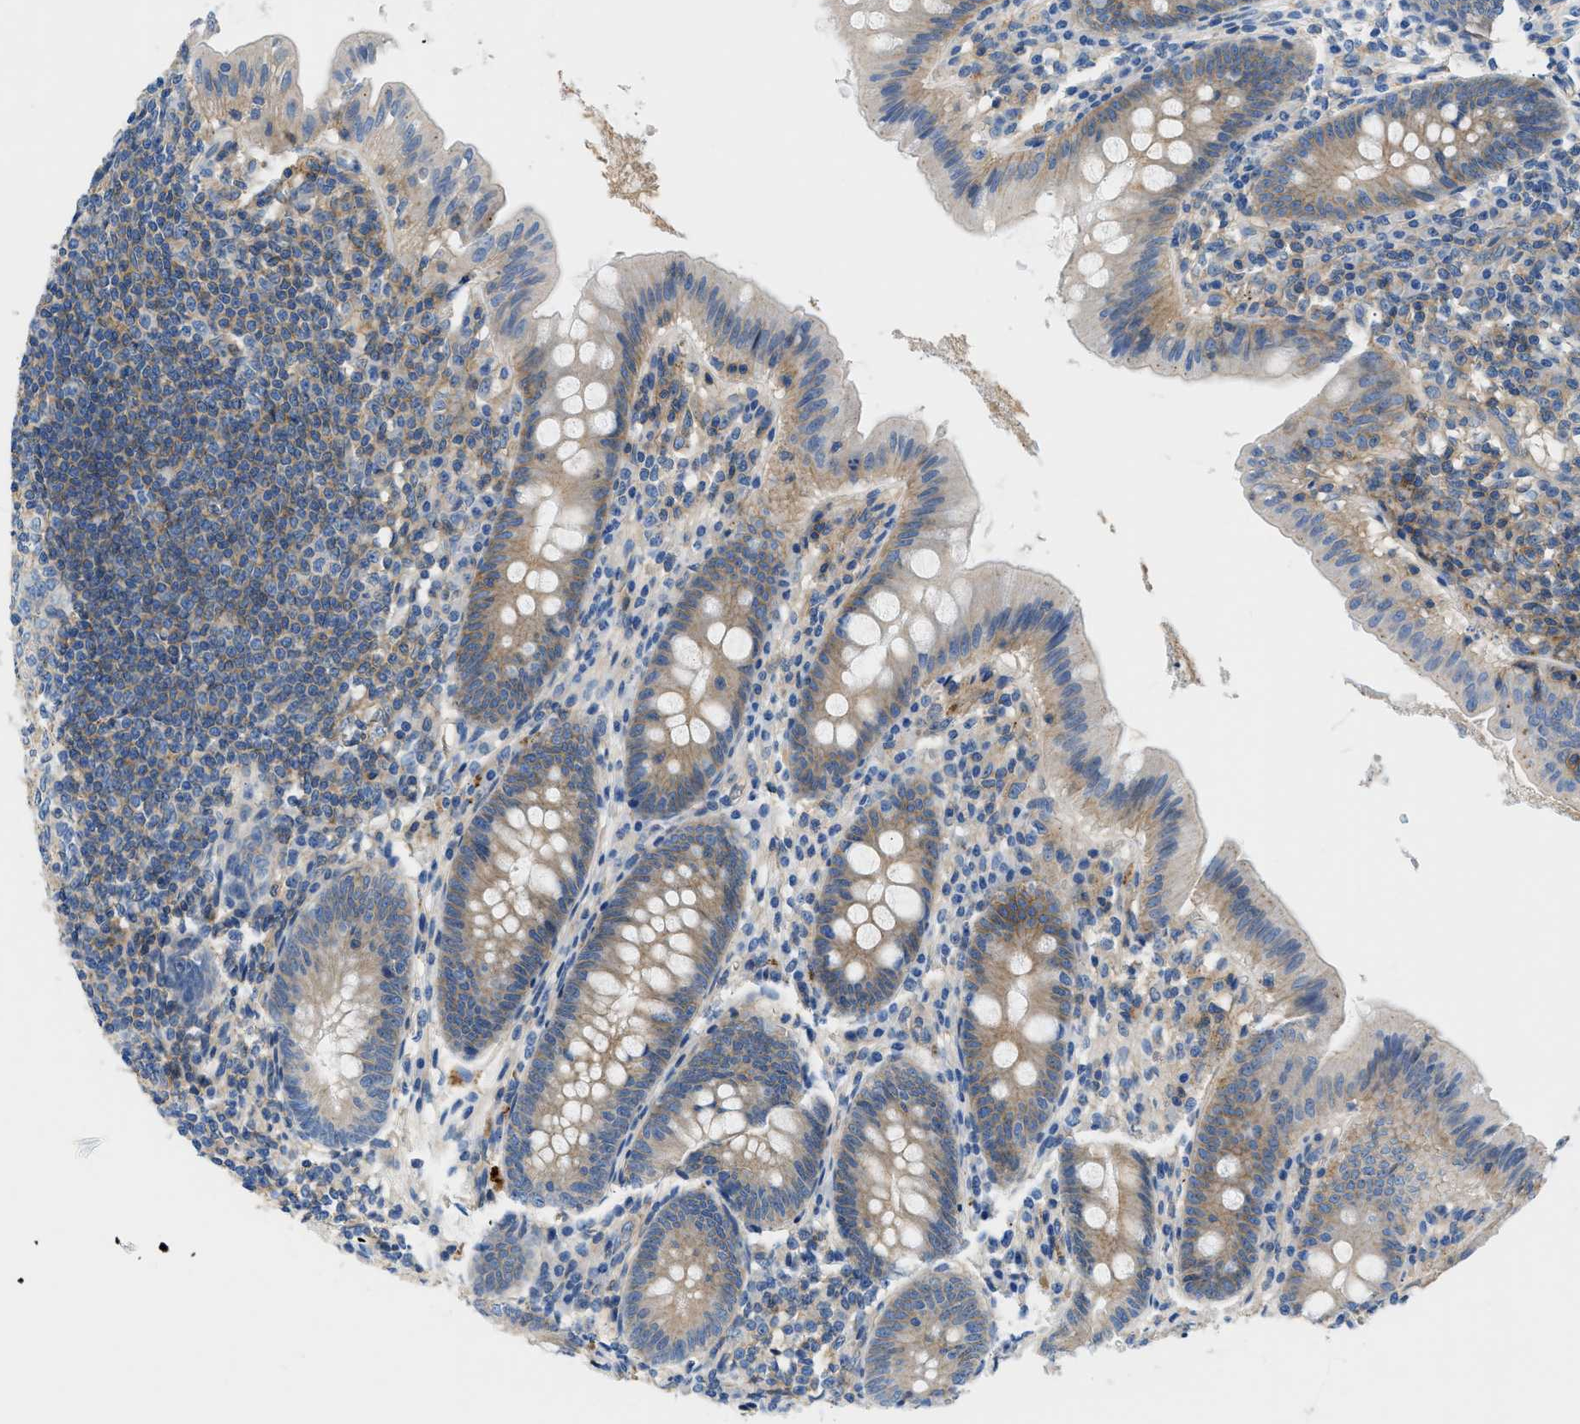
{"staining": {"intensity": "weak", "quantity": ">75%", "location": "cytoplasmic/membranous"}, "tissue": "appendix", "cell_type": "Glandular cells", "image_type": "normal", "snomed": [{"axis": "morphology", "description": "Normal tissue, NOS"}, {"axis": "topography", "description": "Appendix"}], "caption": "Human appendix stained with a brown dye displays weak cytoplasmic/membranous positive expression in approximately >75% of glandular cells.", "gene": "ORAI1", "patient": {"sex": "male", "age": 56}}